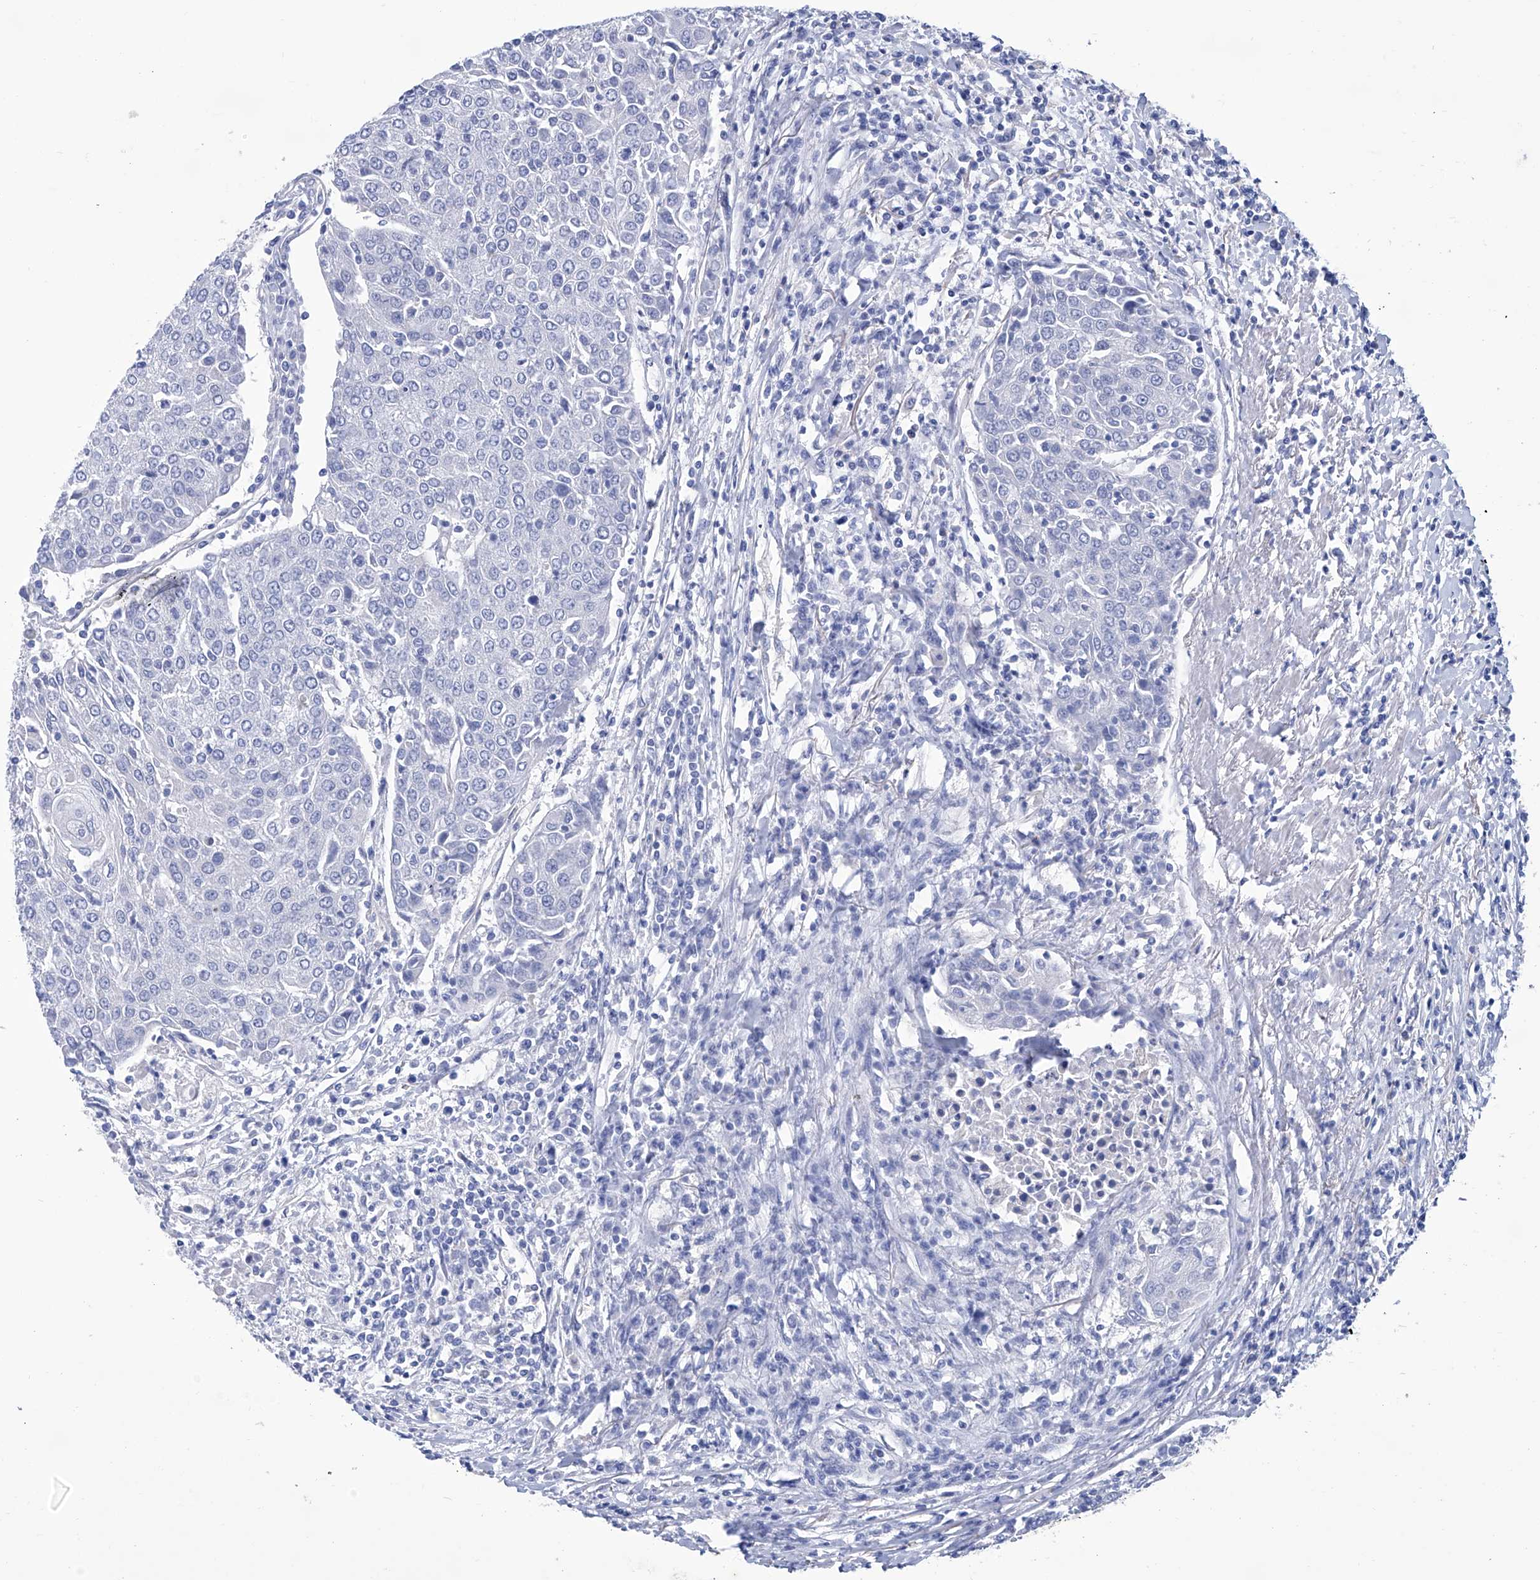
{"staining": {"intensity": "negative", "quantity": "none", "location": "none"}, "tissue": "urothelial cancer", "cell_type": "Tumor cells", "image_type": "cancer", "snomed": [{"axis": "morphology", "description": "Urothelial carcinoma, High grade"}, {"axis": "topography", "description": "Urinary bladder"}], "caption": "Immunohistochemistry photomicrograph of high-grade urothelial carcinoma stained for a protein (brown), which shows no staining in tumor cells. (Brightfield microscopy of DAB IHC at high magnification).", "gene": "SMS", "patient": {"sex": "female", "age": 85}}